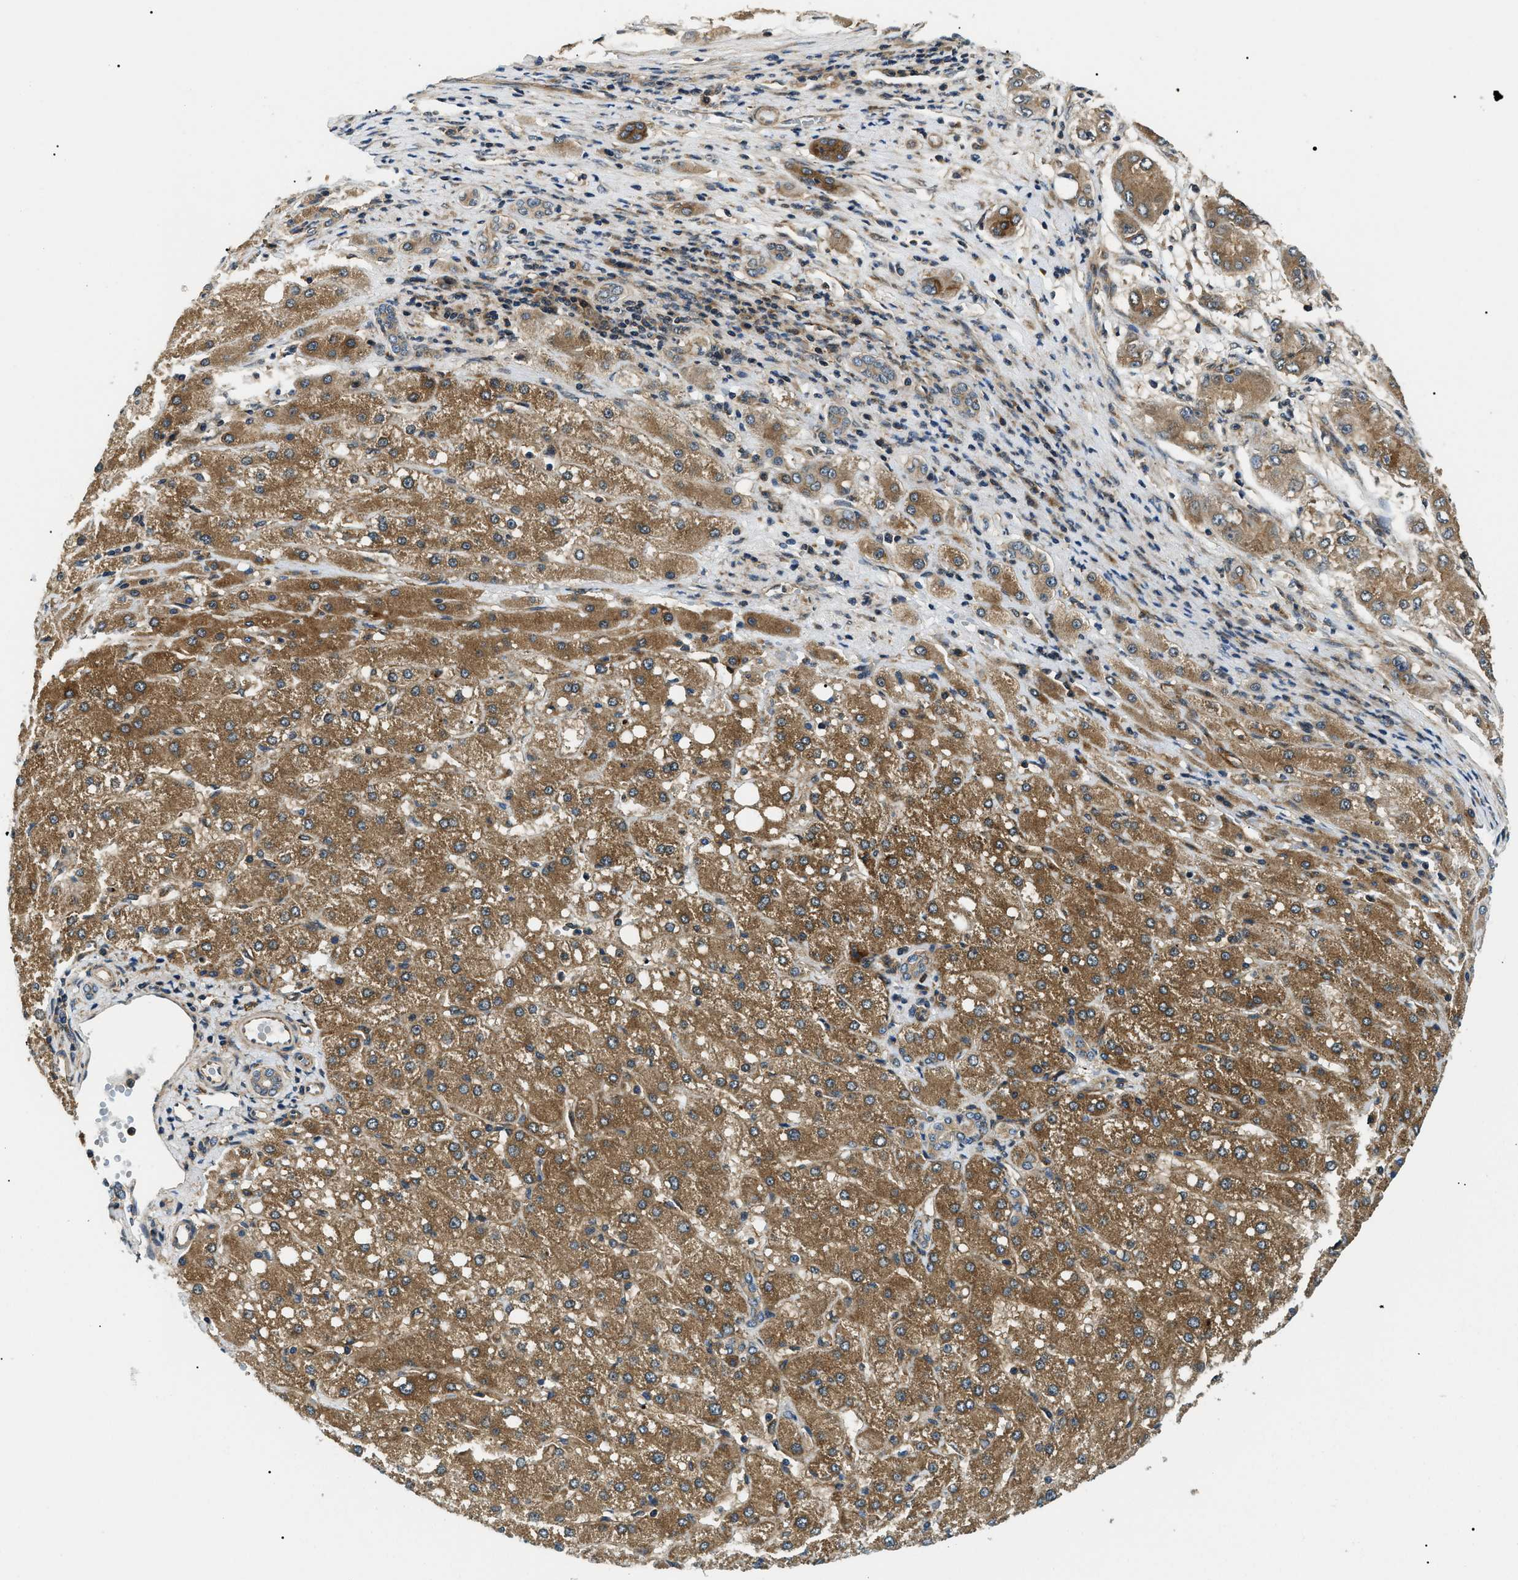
{"staining": {"intensity": "moderate", "quantity": ">75%", "location": "cytoplasmic/membranous"}, "tissue": "liver cancer", "cell_type": "Tumor cells", "image_type": "cancer", "snomed": [{"axis": "morphology", "description": "Carcinoma, Hepatocellular, NOS"}, {"axis": "topography", "description": "Liver"}], "caption": "Protein expression analysis of human liver cancer reveals moderate cytoplasmic/membranous expression in approximately >75% of tumor cells.", "gene": "ATP6AP1", "patient": {"sex": "male", "age": 80}}